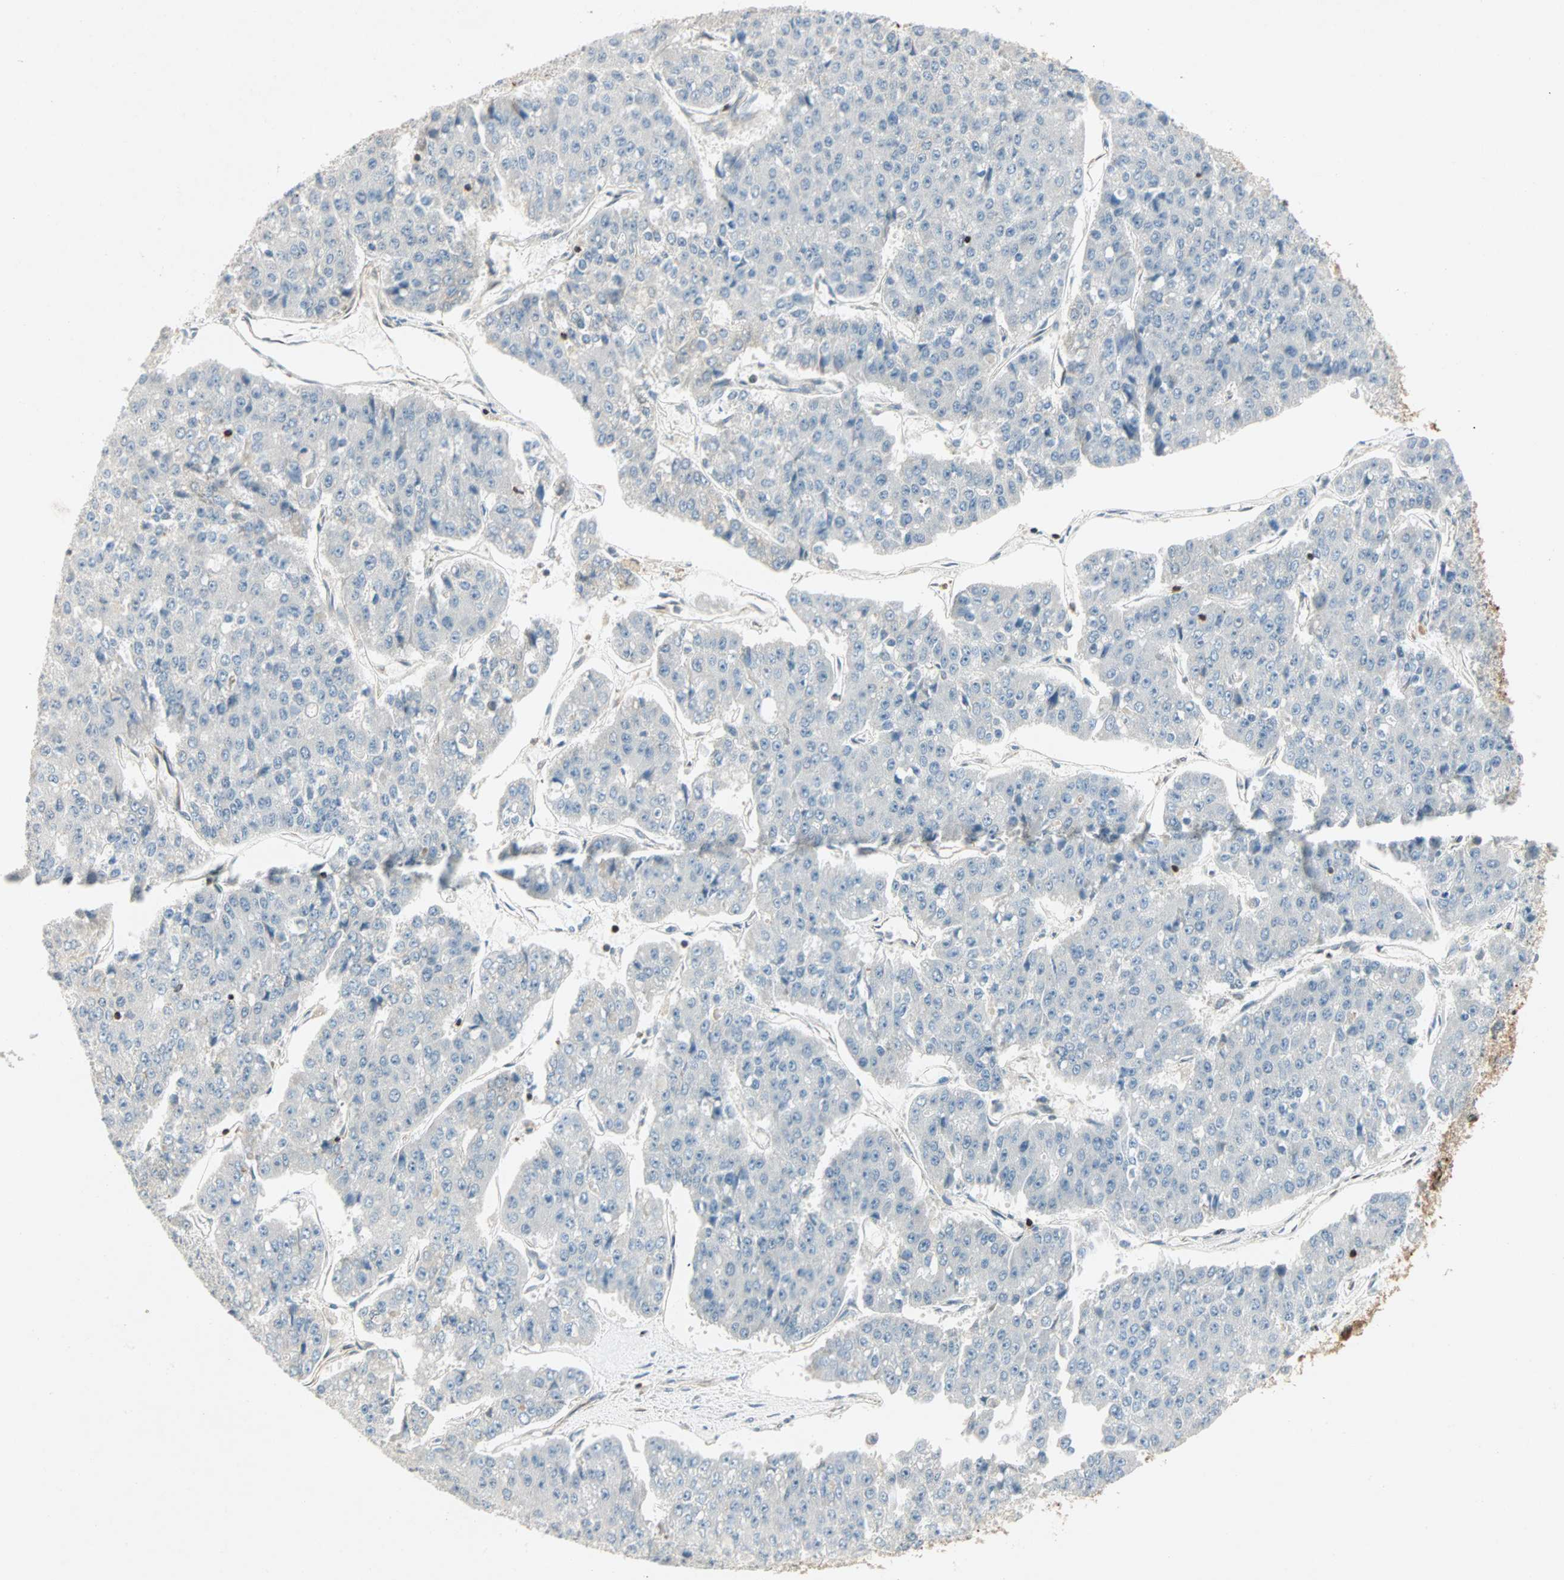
{"staining": {"intensity": "negative", "quantity": "none", "location": "none"}, "tissue": "pancreatic cancer", "cell_type": "Tumor cells", "image_type": "cancer", "snomed": [{"axis": "morphology", "description": "Adenocarcinoma, NOS"}, {"axis": "topography", "description": "Pancreas"}], "caption": "Immunohistochemical staining of adenocarcinoma (pancreatic) displays no significant positivity in tumor cells. (Stains: DAB (3,3'-diaminobenzidine) IHC with hematoxylin counter stain, Microscopy: brightfield microscopy at high magnification).", "gene": "TAPBP", "patient": {"sex": "male", "age": 50}}